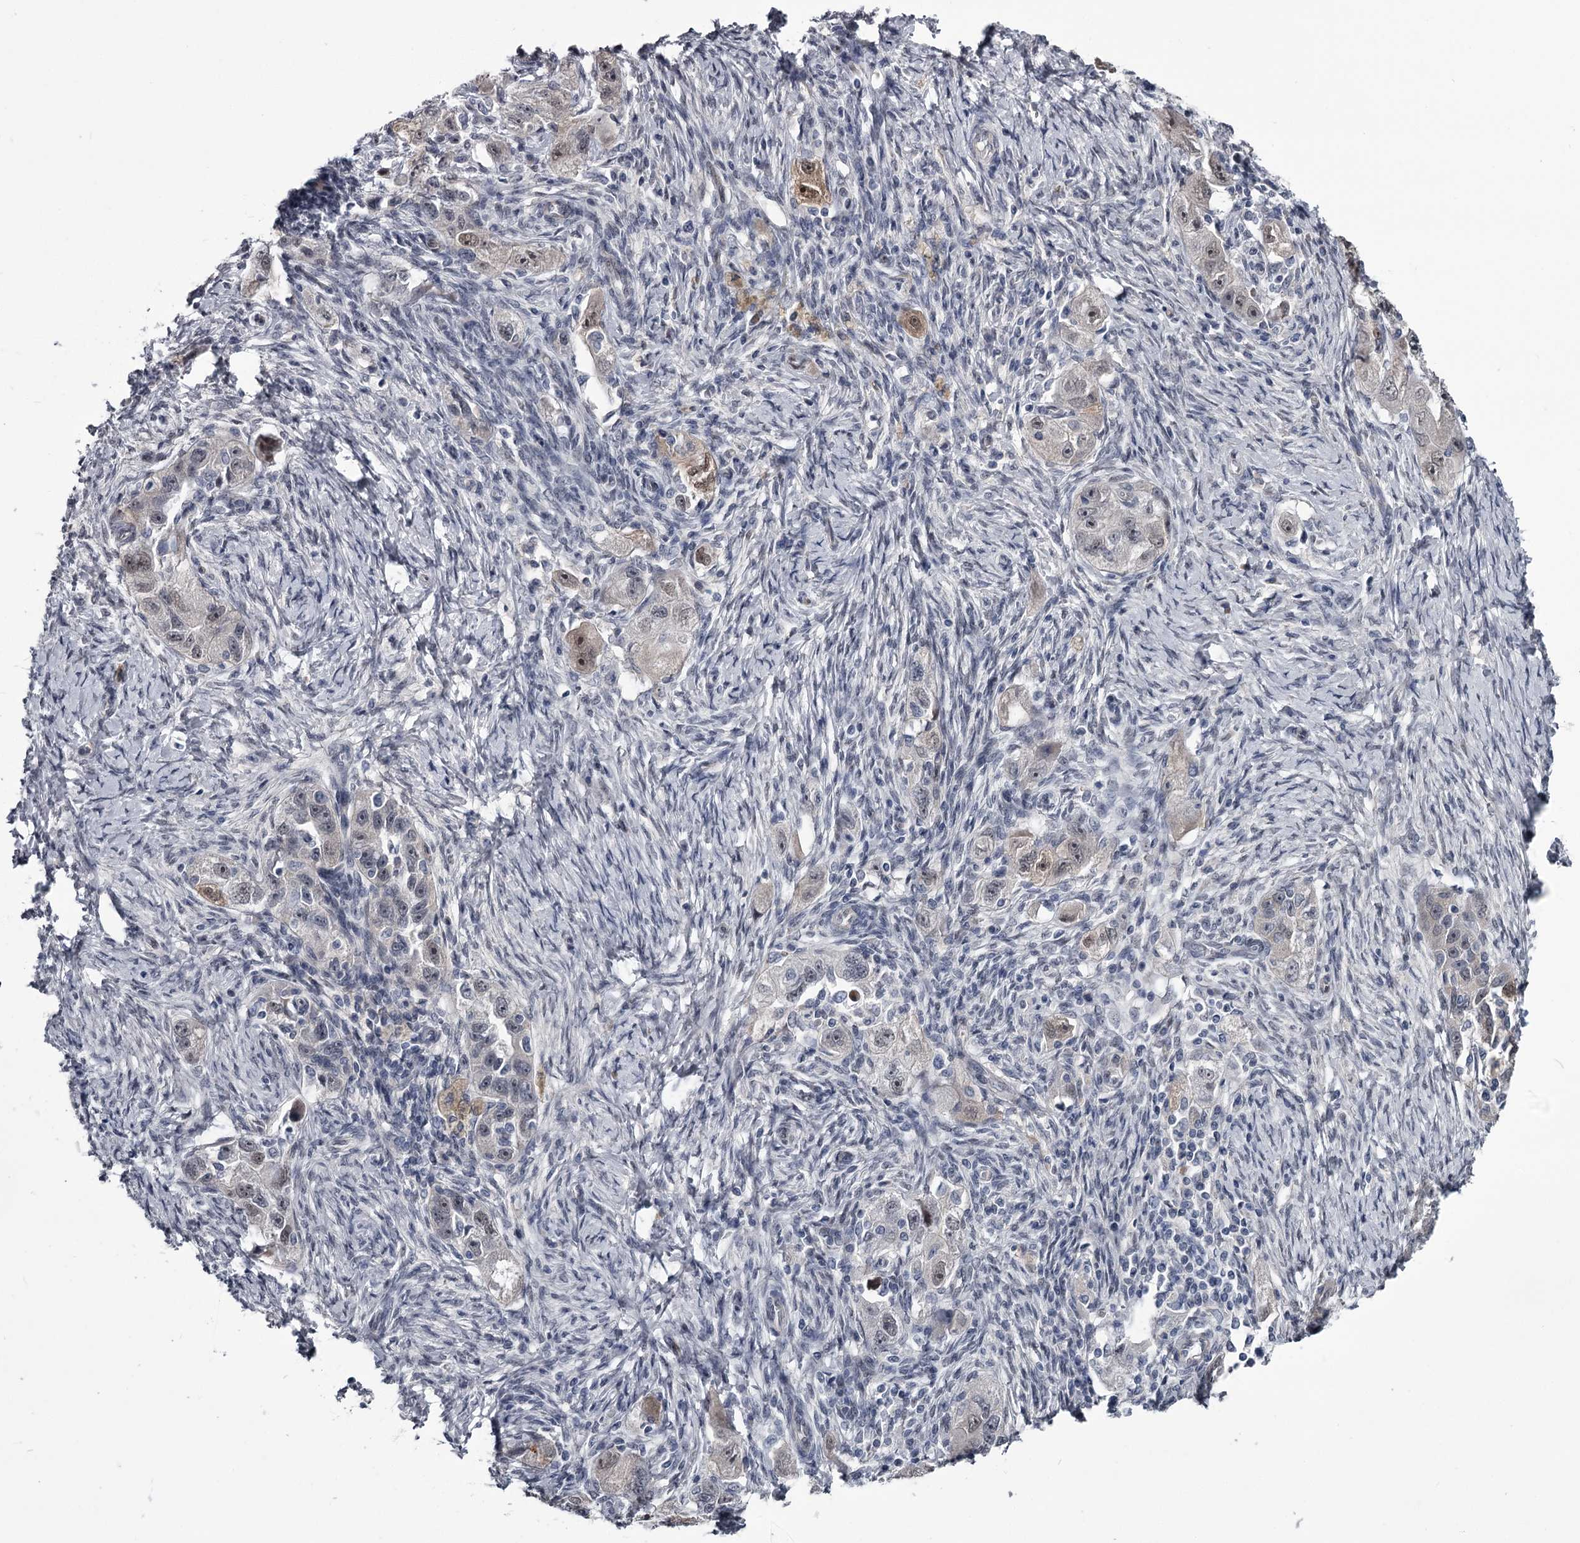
{"staining": {"intensity": "moderate", "quantity": "<25%", "location": "cytoplasmic/membranous,nuclear"}, "tissue": "ovarian cancer", "cell_type": "Tumor cells", "image_type": "cancer", "snomed": [{"axis": "morphology", "description": "Carcinoma, NOS"}, {"axis": "morphology", "description": "Cystadenocarcinoma, serous, NOS"}, {"axis": "topography", "description": "Ovary"}], "caption": "Tumor cells display moderate cytoplasmic/membranous and nuclear positivity in approximately <25% of cells in ovarian cancer.", "gene": "PRPF40B", "patient": {"sex": "female", "age": 69}}